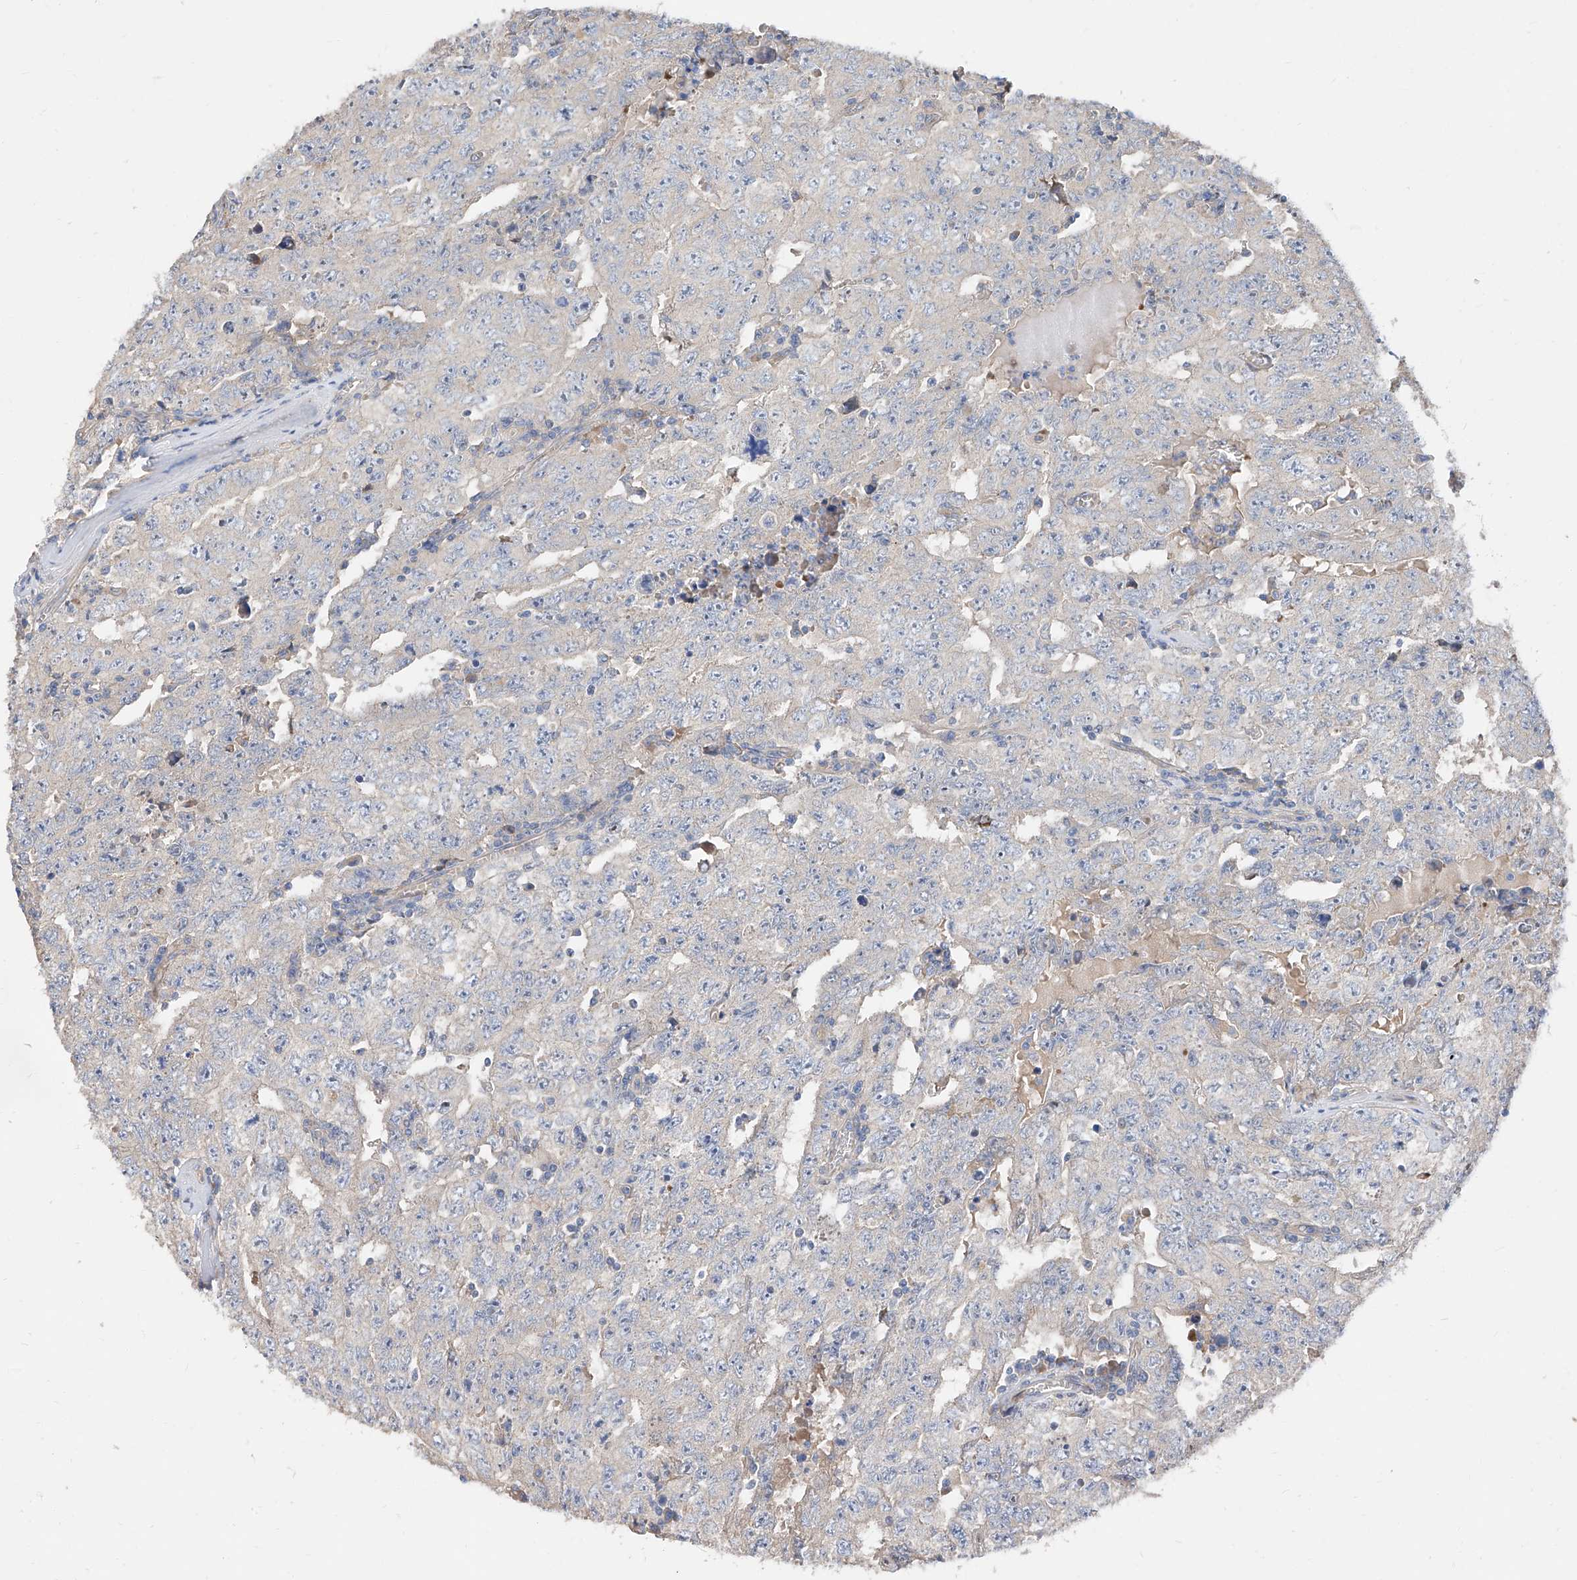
{"staining": {"intensity": "negative", "quantity": "none", "location": "none"}, "tissue": "testis cancer", "cell_type": "Tumor cells", "image_type": "cancer", "snomed": [{"axis": "morphology", "description": "Carcinoma, Embryonal, NOS"}, {"axis": "topography", "description": "Testis"}], "caption": "This is a photomicrograph of immunohistochemistry (IHC) staining of testis cancer, which shows no positivity in tumor cells.", "gene": "DIRAS3", "patient": {"sex": "male", "age": 26}}